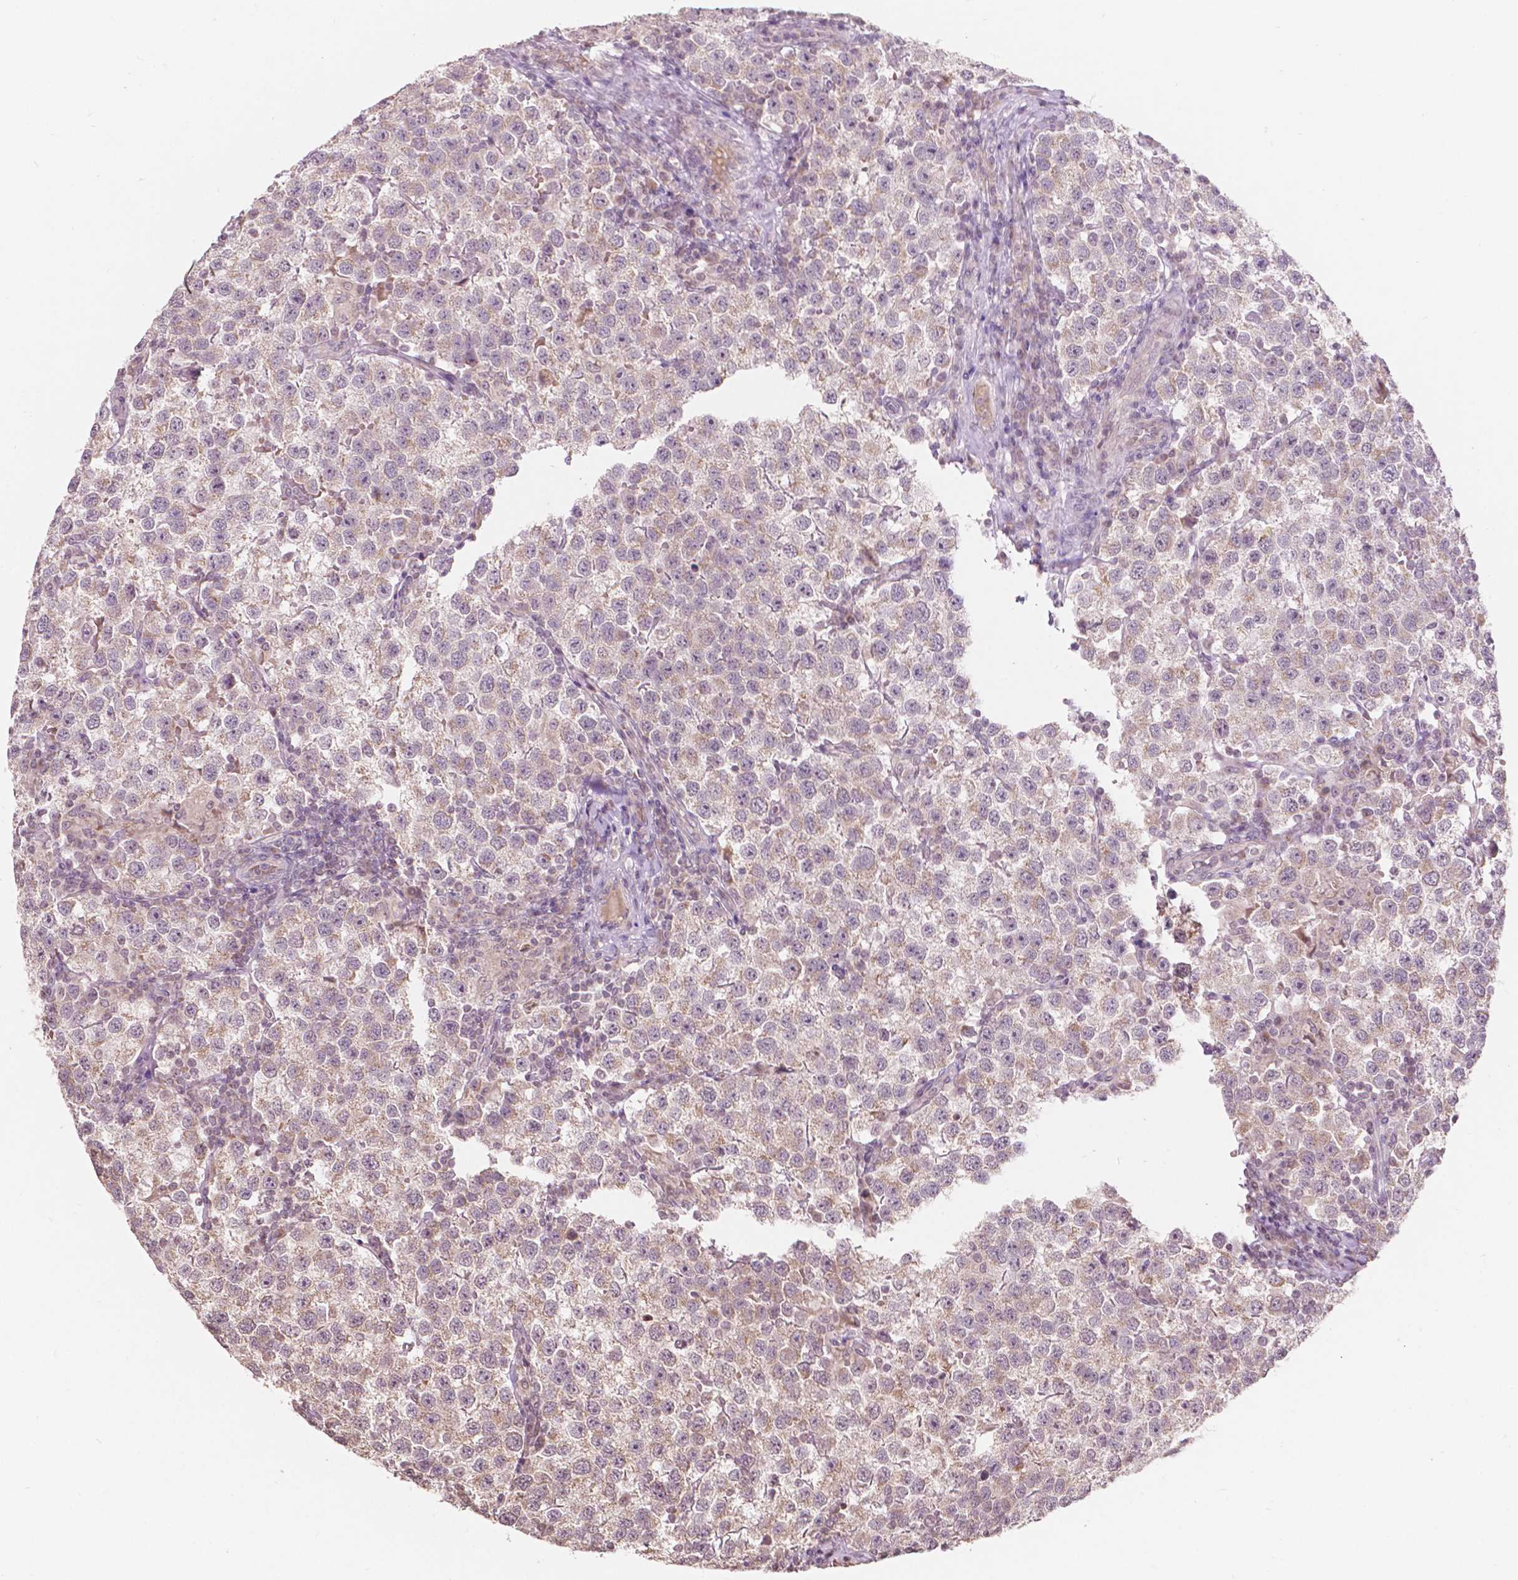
{"staining": {"intensity": "weak", "quantity": ">75%", "location": "cytoplasmic/membranous"}, "tissue": "testis cancer", "cell_type": "Tumor cells", "image_type": "cancer", "snomed": [{"axis": "morphology", "description": "Seminoma, NOS"}, {"axis": "topography", "description": "Testis"}], "caption": "DAB immunohistochemical staining of testis cancer (seminoma) exhibits weak cytoplasmic/membranous protein positivity in approximately >75% of tumor cells. The staining is performed using DAB (3,3'-diaminobenzidine) brown chromogen to label protein expression. The nuclei are counter-stained blue using hematoxylin.", "gene": "NOS1AP", "patient": {"sex": "male", "age": 37}}